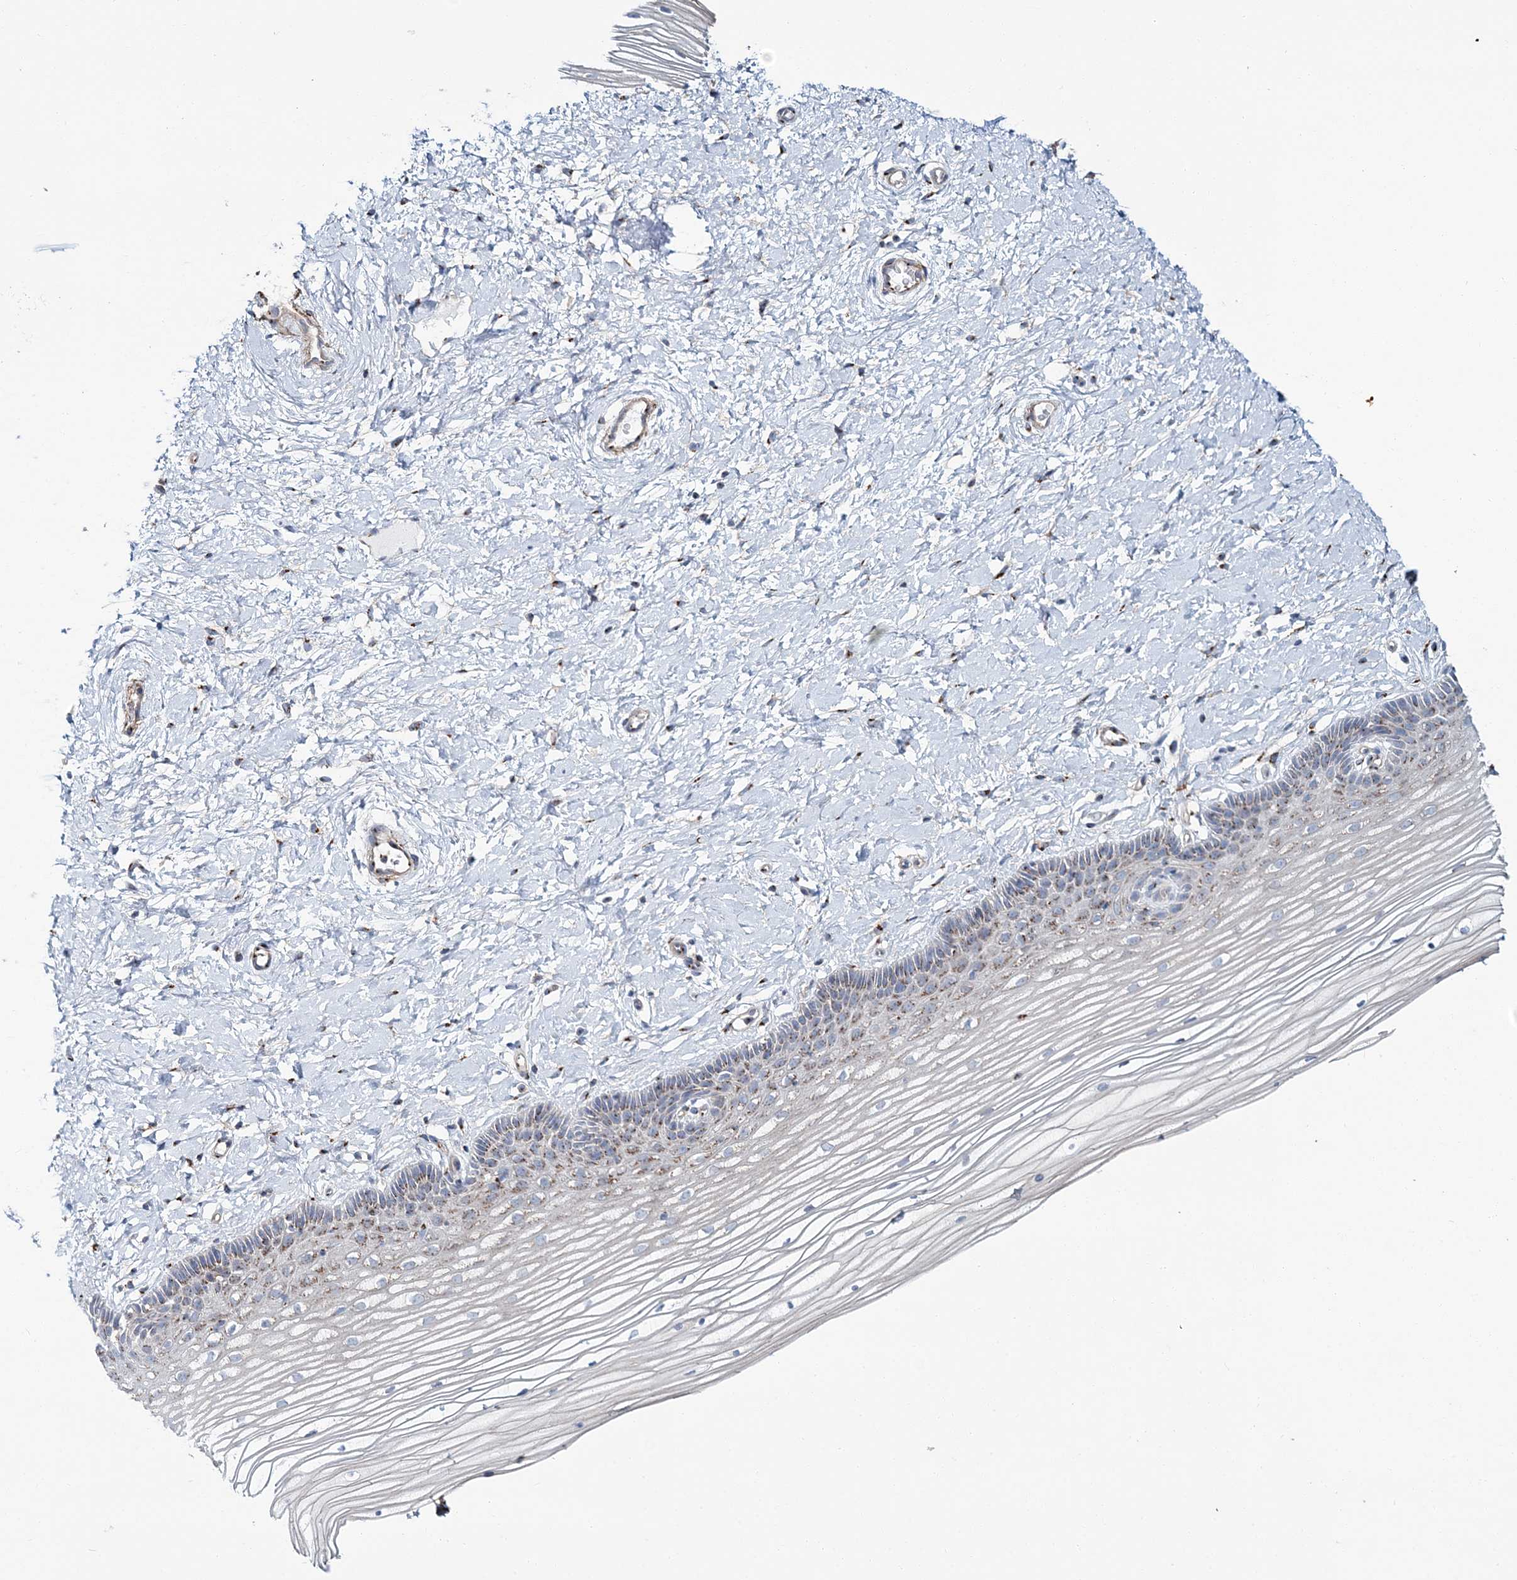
{"staining": {"intensity": "moderate", "quantity": "25%-75%", "location": "cytoplasmic/membranous"}, "tissue": "vagina", "cell_type": "Squamous epithelial cells", "image_type": "normal", "snomed": [{"axis": "morphology", "description": "Normal tissue, NOS"}, {"axis": "topography", "description": "Vagina"}, {"axis": "topography", "description": "Cervix"}], "caption": "The image shows immunohistochemical staining of unremarkable vagina. There is moderate cytoplasmic/membranous positivity is seen in about 25%-75% of squamous epithelial cells. Ihc stains the protein in brown and the nuclei are stained blue.", "gene": "MAN1A2", "patient": {"sex": "female", "age": 40}}